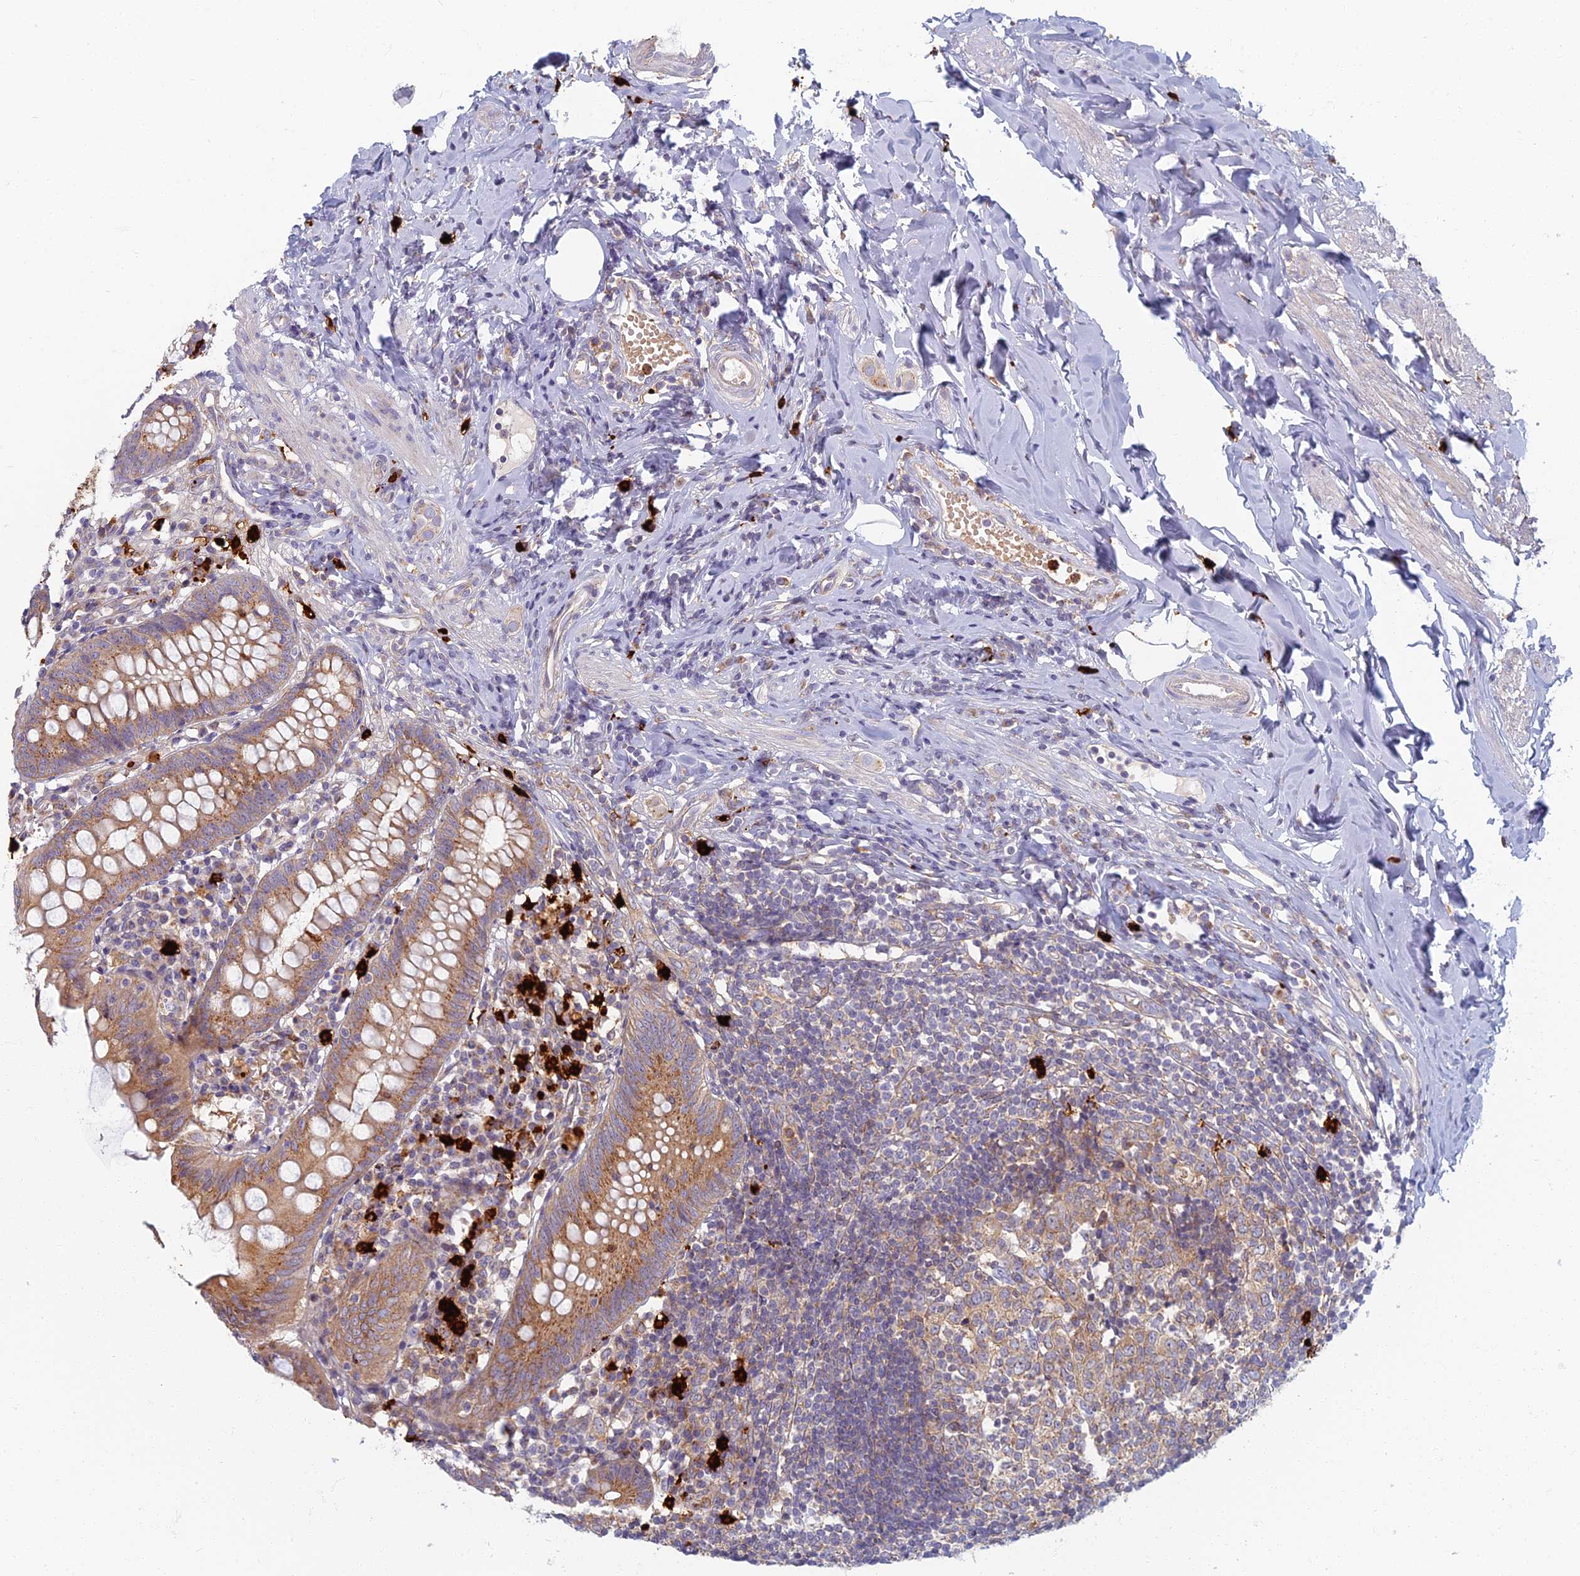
{"staining": {"intensity": "moderate", "quantity": ">75%", "location": "cytoplasmic/membranous"}, "tissue": "appendix", "cell_type": "Glandular cells", "image_type": "normal", "snomed": [{"axis": "morphology", "description": "Normal tissue, NOS"}, {"axis": "topography", "description": "Appendix"}], "caption": "Approximately >75% of glandular cells in unremarkable human appendix display moderate cytoplasmic/membranous protein expression as visualized by brown immunohistochemical staining.", "gene": "PROX2", "patient": {"sex": "female", "age": 54}}